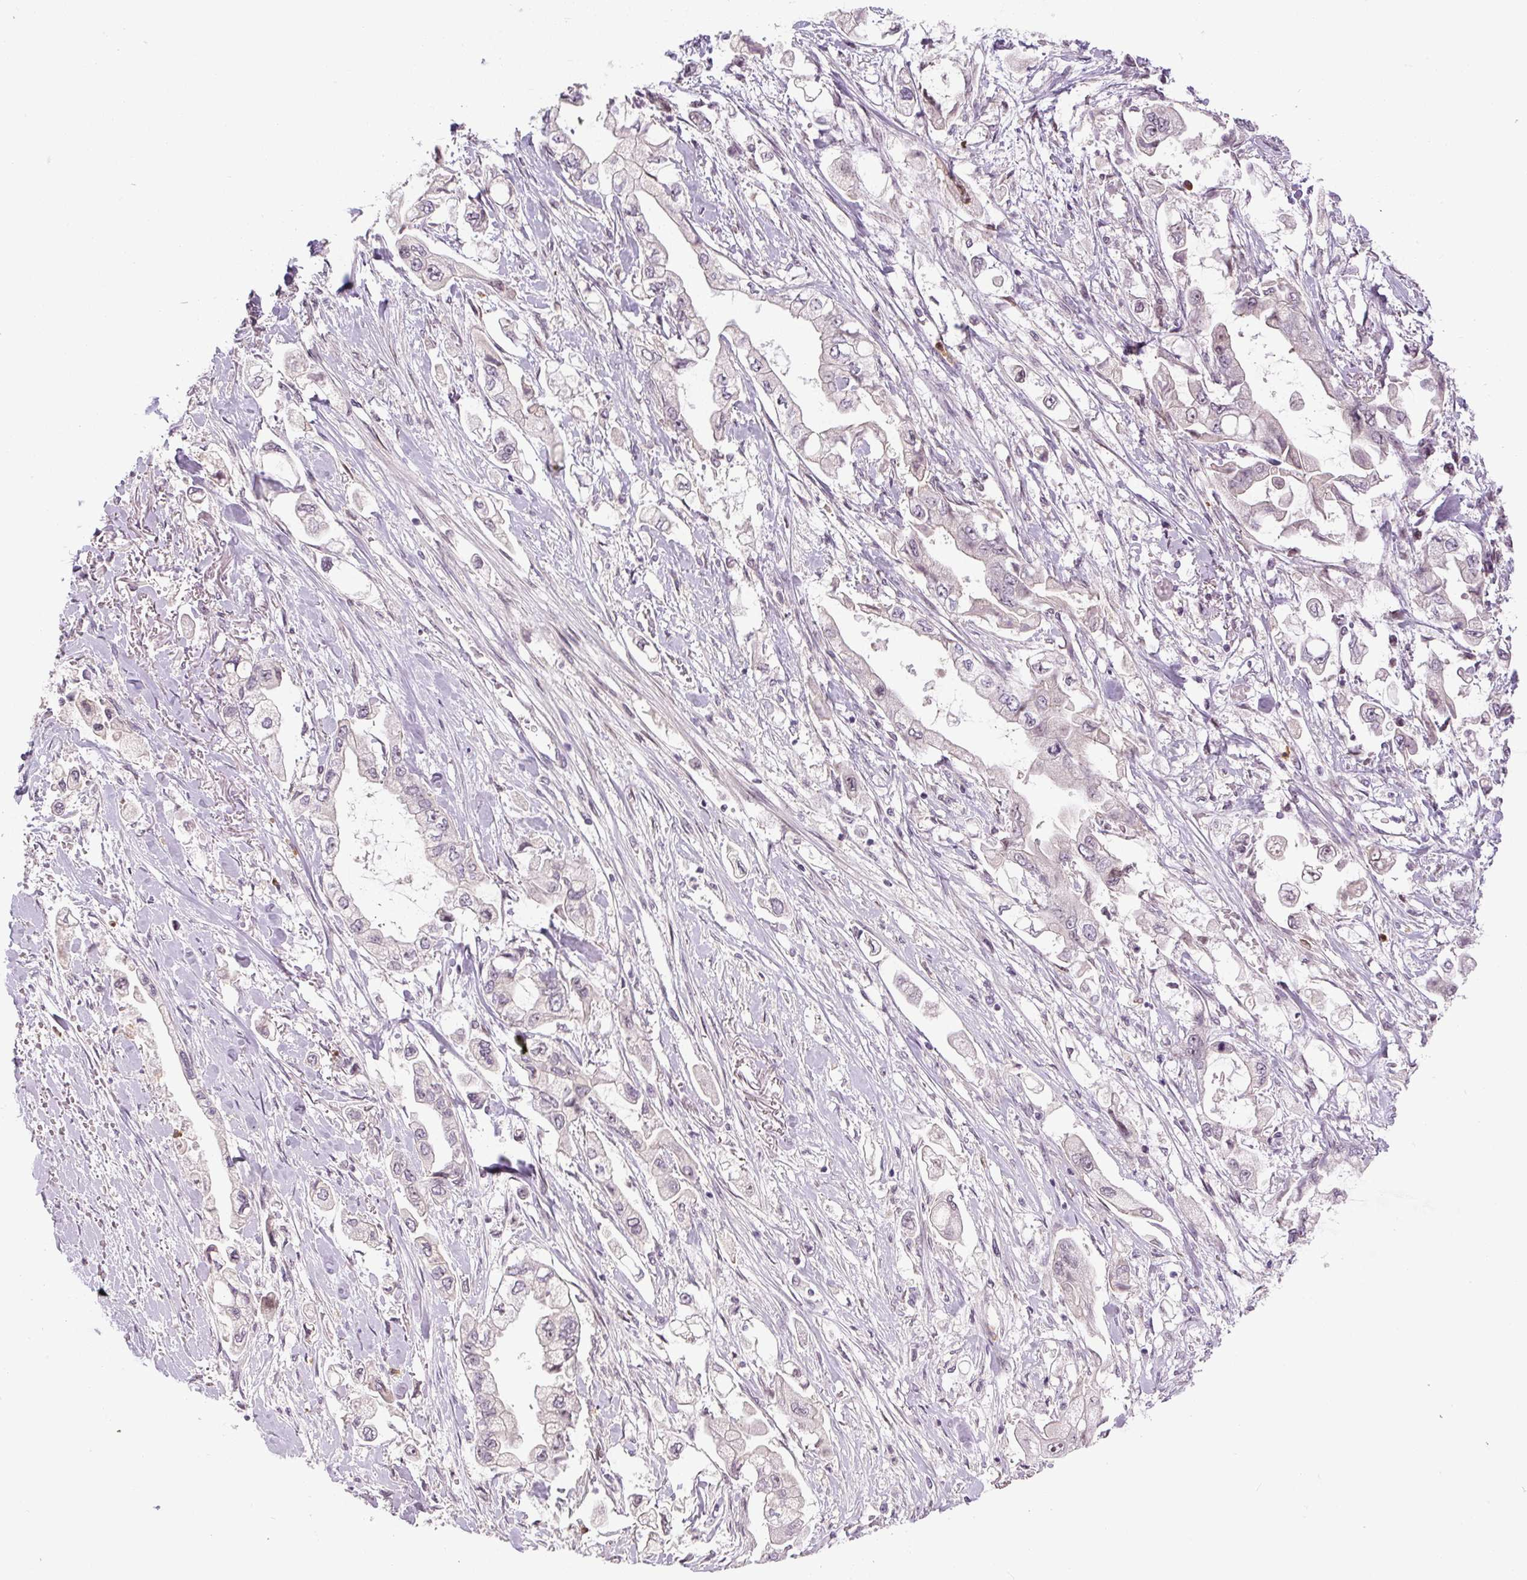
{"staining": {"intensity": "negative", "quantity": "none", "location": "none"}, "tissue": "stomach cancer", "cell_type": "Tumor cells", "image_type": "cancer", "snomed": [{"axis": "morphology", "description": "Adenocarcinoma, NOS"}, {"axis": "topography", "description": "Stomach"}], "caption": "Immunohistochemistry (IHC) of human stomach cancer (adenocarcinoma) reveals no expression in tumor cells.", "gene": "SGF29", "patient": {"sex": "male", "age": 62}}